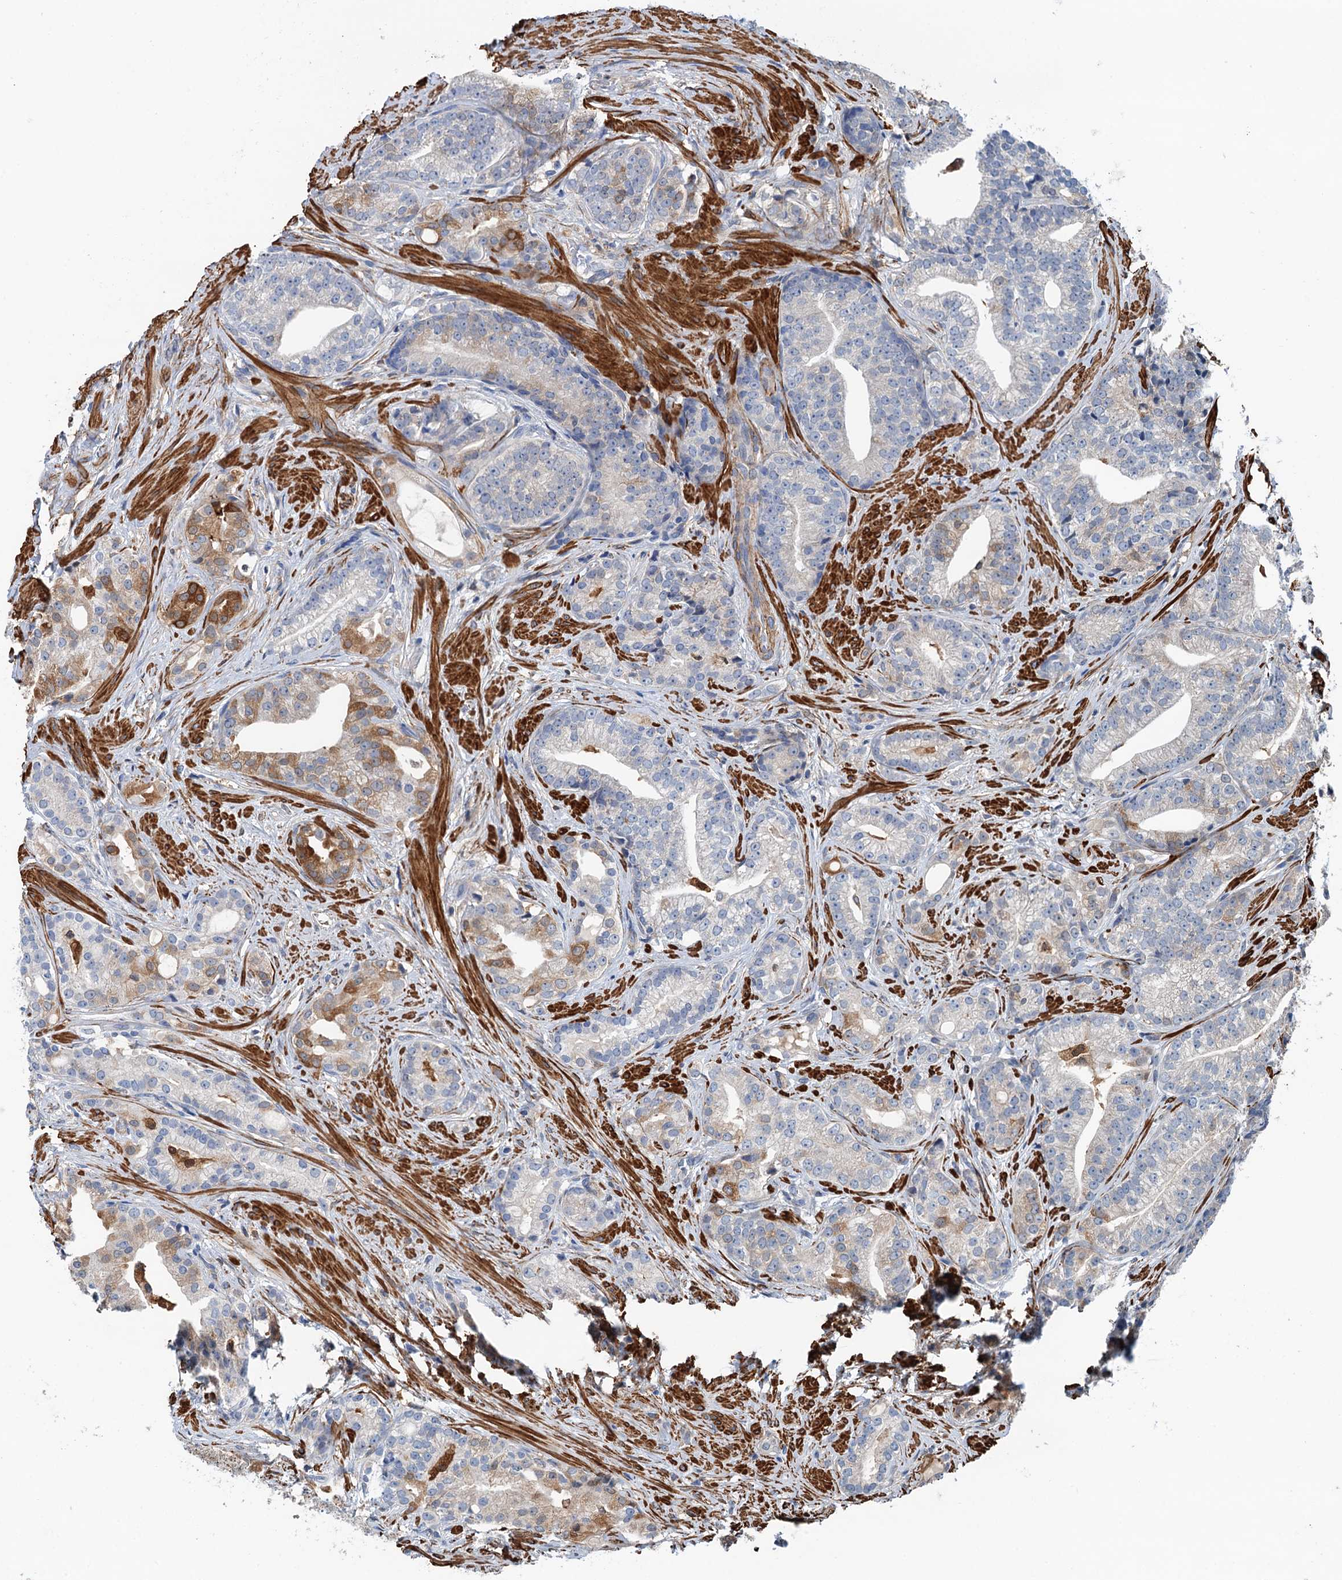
{"staining": {"intensity": "moderate", "quantity": "<25%", "location": "cytoplasmic/membranous"}, "tissue": "prostate cancer", "cell_type": "Tumor cells", "image_type": "cancer", "snomed": [{"axis": "morphology", "description": "Adenocarcinoma, Low grade"}, {"axis": "topography", "description": "Prostate"}], "caption": "Immunohistochemical staining of prostate low-grade adenocarcinoma shows low levels of moderate cytoplasmic/membranous protein staining in about <25% of tumor cells. The staining was performed using DAB to visualize the protein expression in brown, while the nuclei were stained in blue with hematoxylin (Magnification: 20x).", "gene": "CSTPP1", "patient": {"sex": "male", "age": 71}}